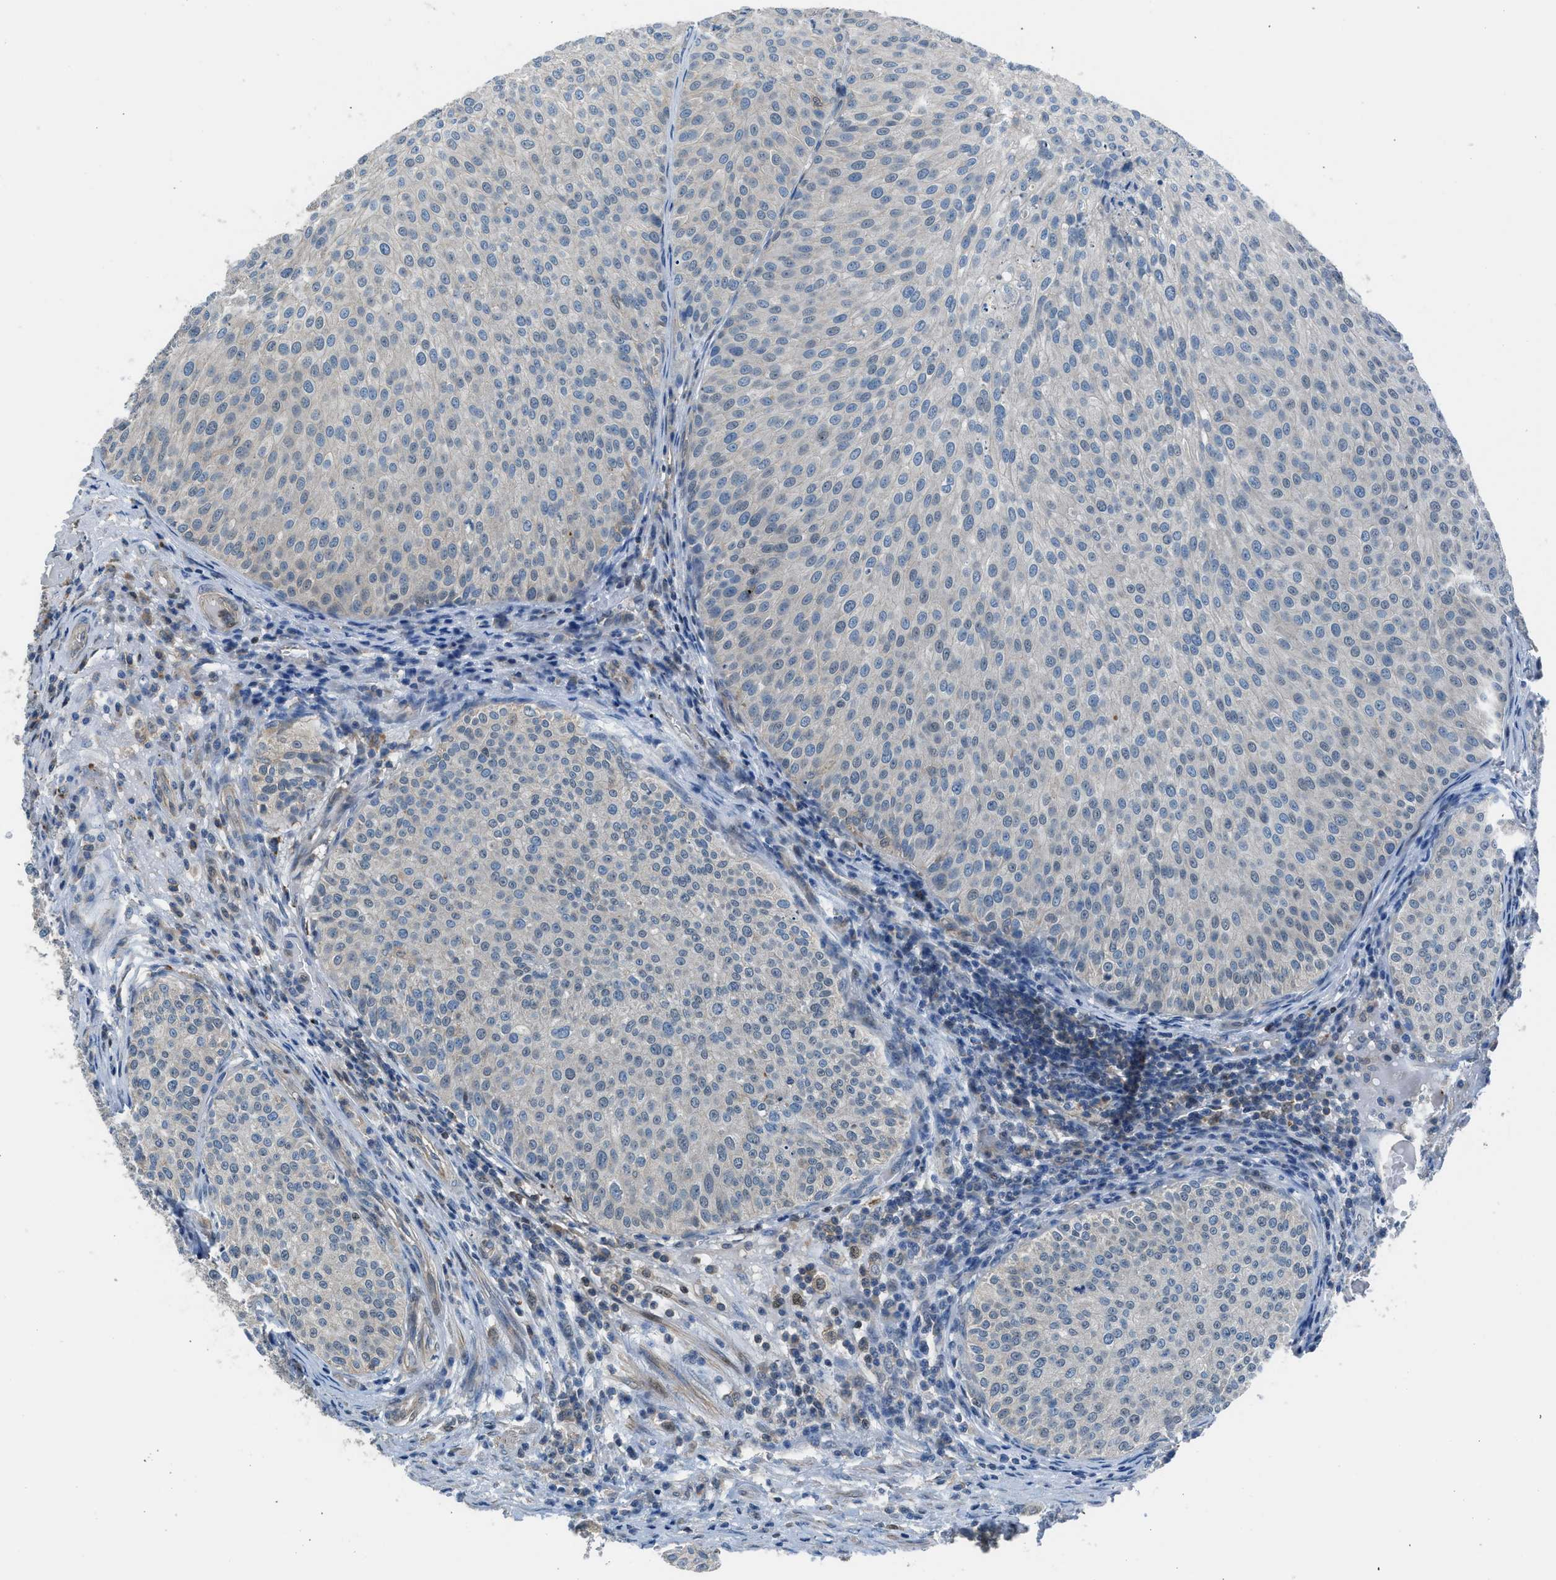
{"staining": {"intensity": "negative", "quantity": "none", "location": "none"}, "tissue": "urothelial cancer", "cell_type": "Tumor cells", "image_type": "cancer", "snomed": [{"axis": "morphology", "description": "Urothelial carcinoma, Low grade"}, {"axis": "topography", "description": "Smooth muscle"}, {"axis": "topography", "description": "Urinary bladder"}], "caption": "Immunohistochemical staining of low-grade urothelial carcinoma shows no significant staining in tumor cells.", "gene": "LMLN", "patient": {"sex": "male", "age": 60}}